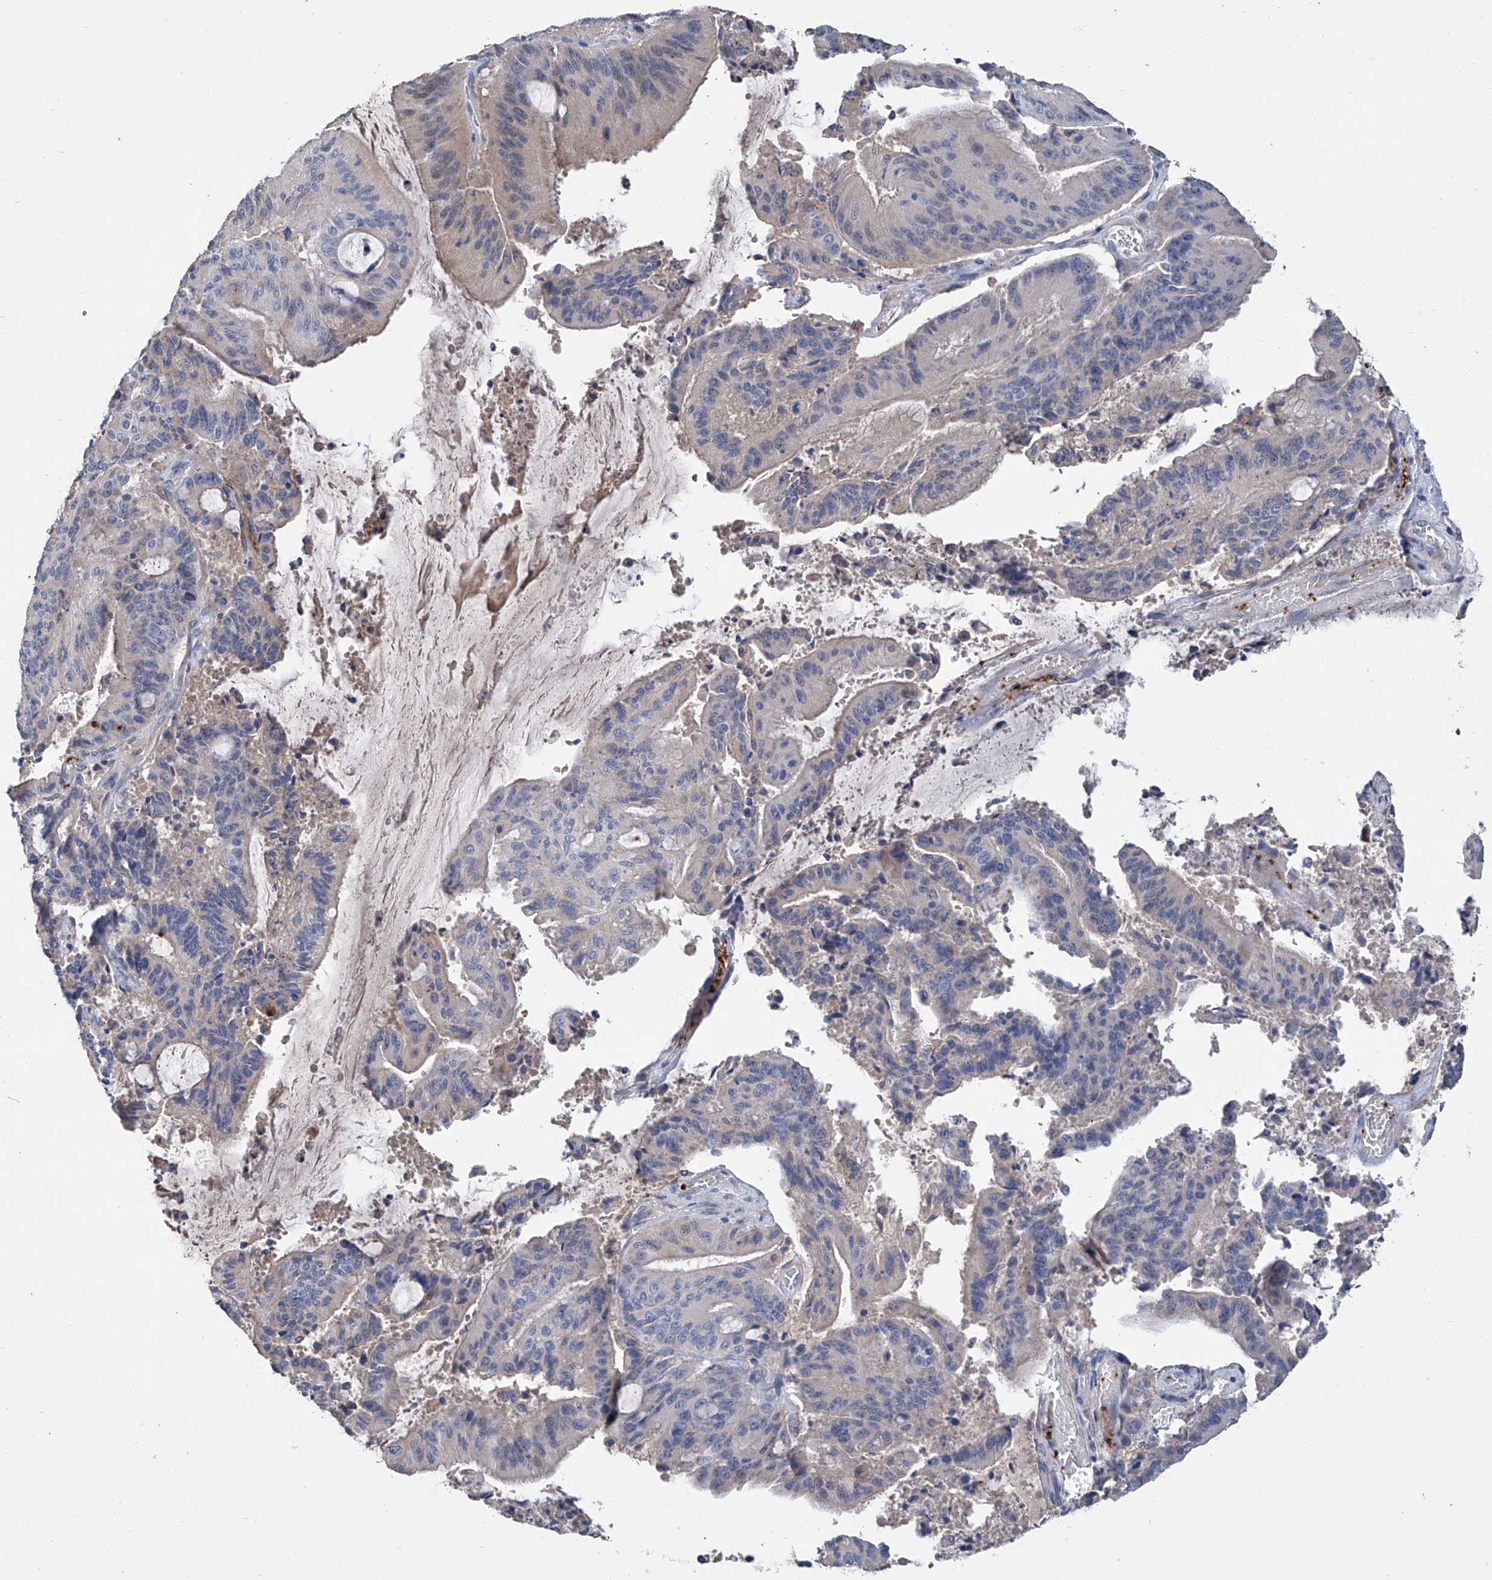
{"staining": {"intensity": "negative", "quantity": "none", "location": "none"}, "tissue": "liver cancer", "cell_type": "Tumor cells", "image_type": "cancer", "snomed": [{"axis": "morphology", "description": "Normal tissue, NOS"}, {"axis": "morphology", "description": "Cholangiocarcinoma"}, {"axis": "topography", "description": "Liver"}, {"axis": "topography", "description": "Peripheral nerve tissue"}], "caption": "Tumor cells show no significant staining in liver cancer (cholangiocarcinoma).", "gene": "GPT", "patient": {"sex": "female", "age": 73}}